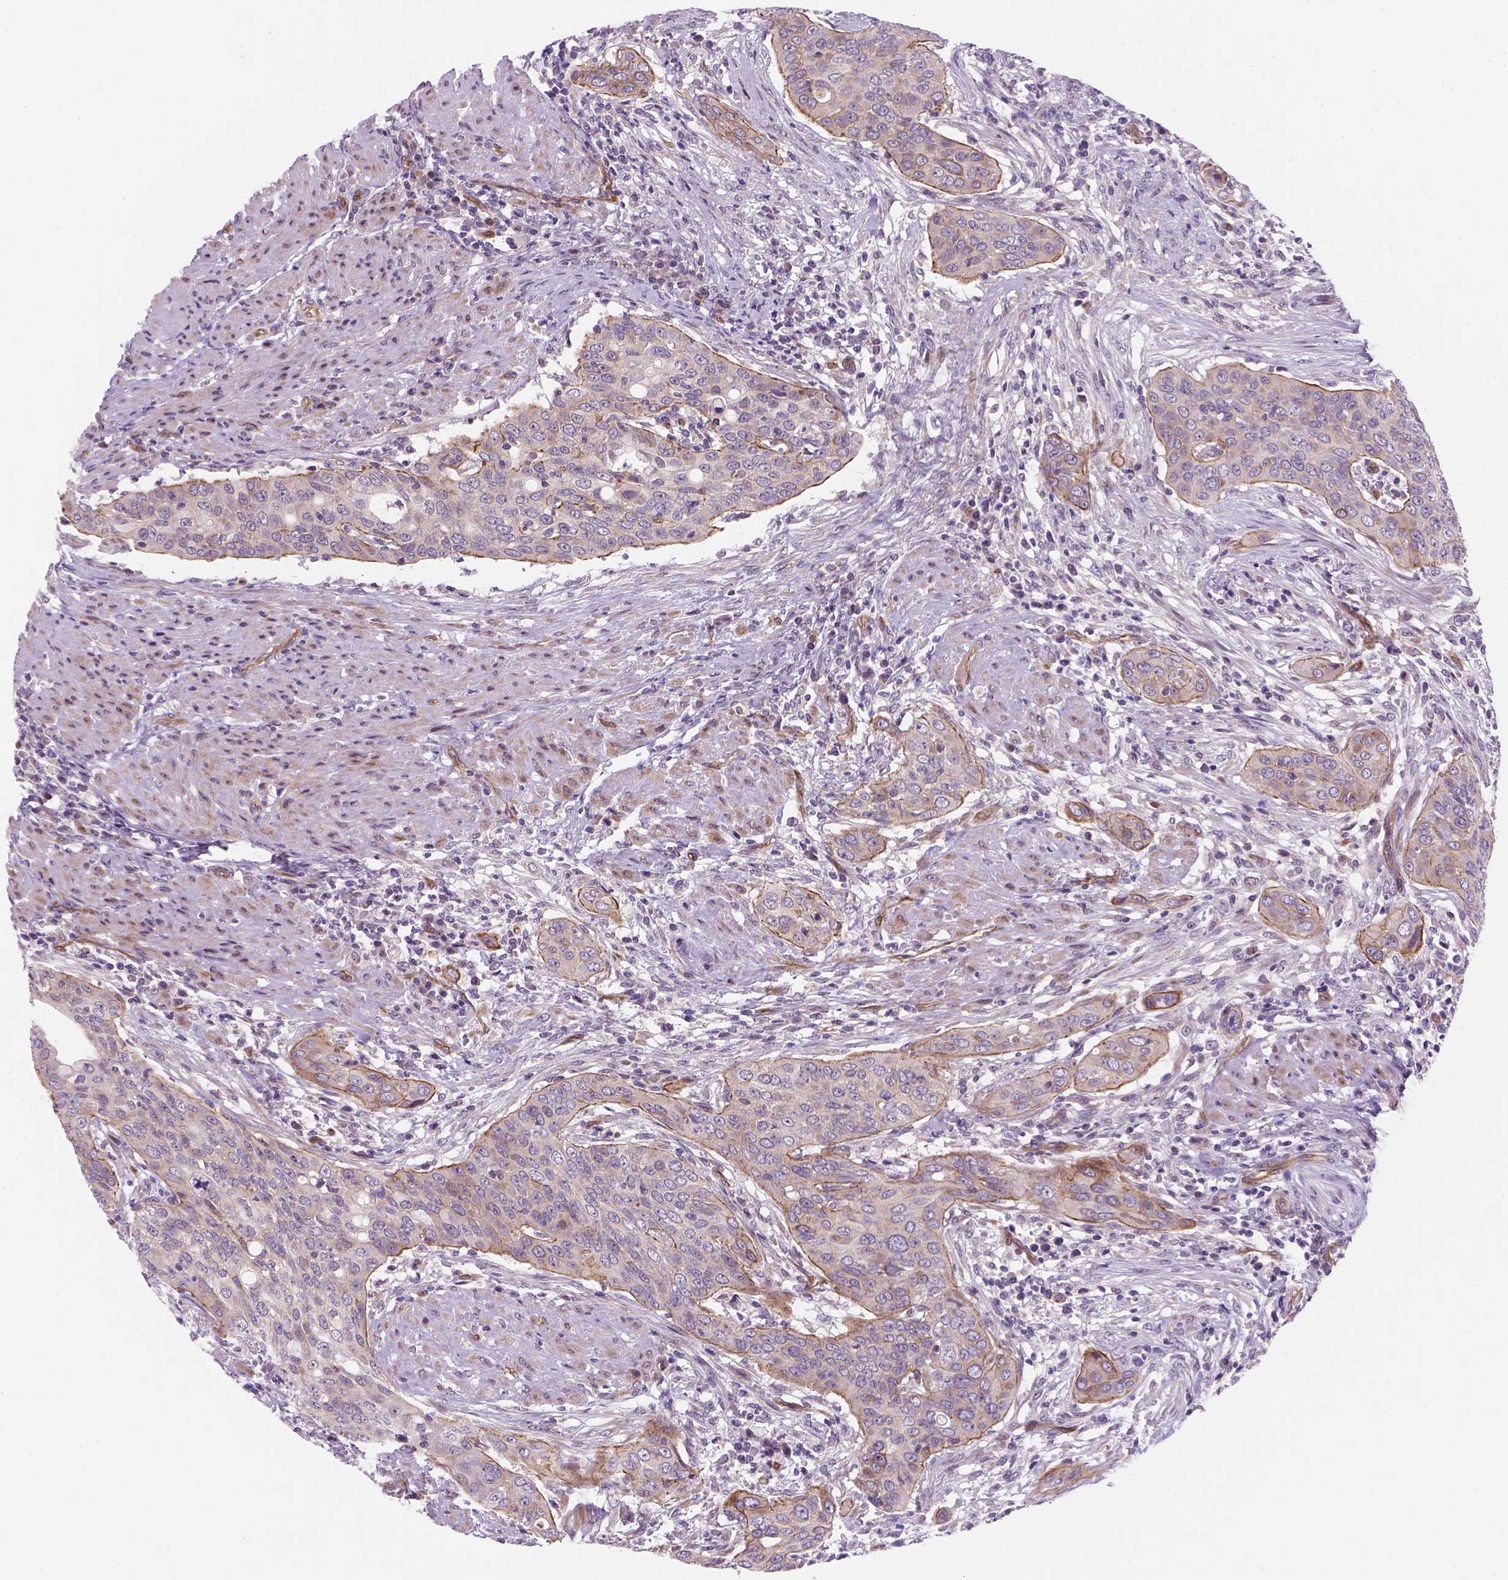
{"staining": {"intensity": "moderate", "quantity": "<25%", "location": "cytoplasmic/membranous"}, "tissue": "urothelial cancer", "cell_type": "Tumor cells", "image_type": "cancer", "snomed": [{"axis": "morphology", "description": "Urothelial carcinoma, High grade"}, {"axis": "topography", "description": "Urinary bladder"}], "caption": "Urothelial carcinoma (high-grade) was stained to show a protein in brown. There is low levels of moderate cytoplasmic/membranous expression in about <25% of tumor cells. (DAB = brown stain, brightfield microscopy at high magnification).", "gene": "VSTM5", "patient": {"sex": "male", "age": 82}}